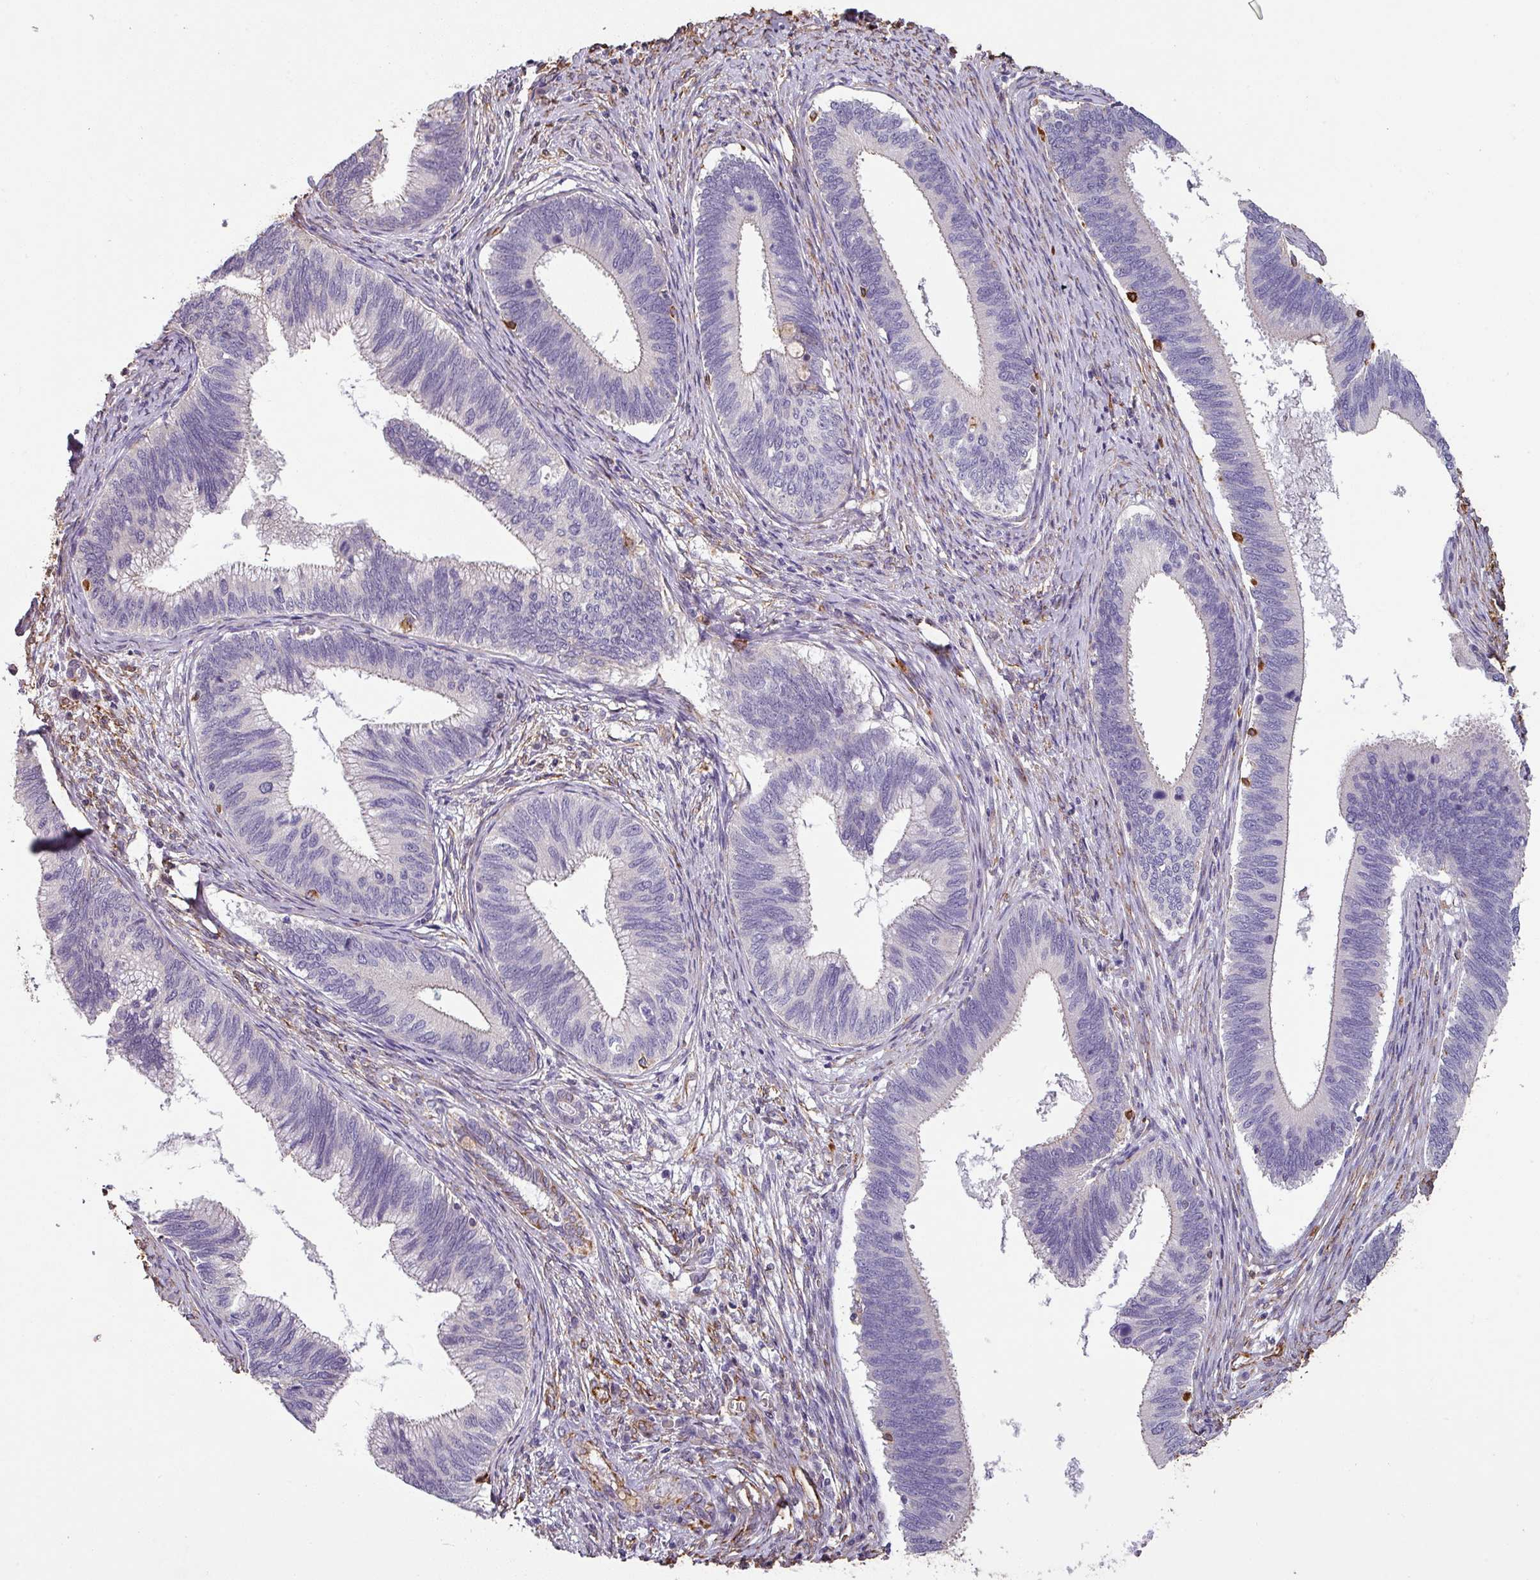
{"staining": {"intensity": "negative", "quantity": "none", "location": "none"}, "tissue": "cervical cancer", "cell_type": "Tumor cells", "image_type": "cancer", "snomed": [{"axis": "morphology", "description": "Adenocarcinoma, NOS"}, {"axis": "topography", "description": "Cervix"}], "caption": "This is a histopathology image of immunohistochemistry staining of cervical cancer, which shows no expression in tumor cells. The staining is performed using DAB (3,3'-diaminobenzidine) brown chromogen with nuclei counter-stained in using hematoxylin.", "gene": "ZNF280C", "patient": {"sex": "female", "age": 42}}